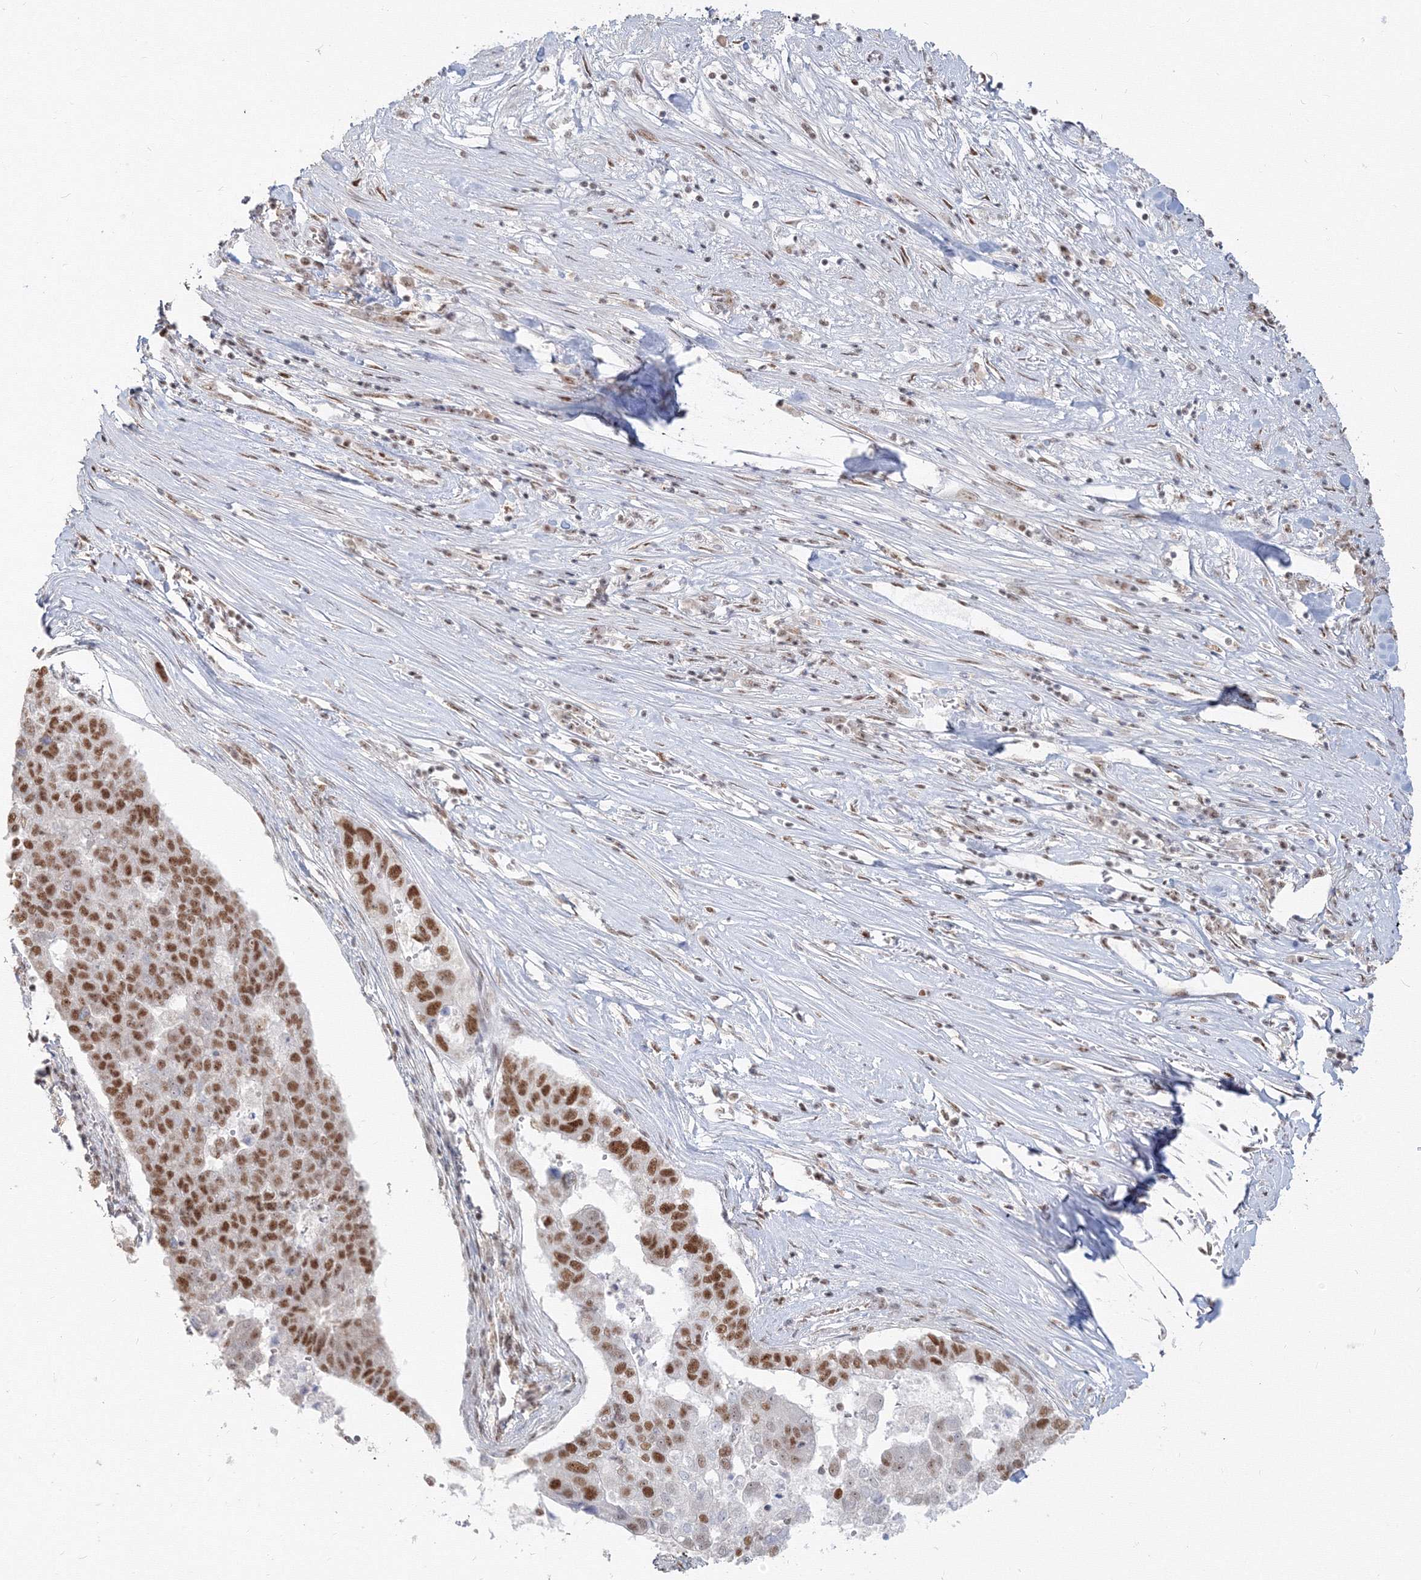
{"staining": {"intensity": "moderate", "quantity": "25%-75%", "location": "nuclear"}, "tissue": "pancreatic cancer", "cell_type": "Tumor cells", "image_type": "cancer", "snomed": [{"axis": "morphology", "description": "Adenocarcinoma, NOS"}, {"axis": "topography", "description": "Pancreas"}], "caption": "A medium amount of moderate nuclear staining is seen in about 25%-75% of tumor cells in pancreatic cancer (adenocarcinoma) tissue.", "gene": "PPP4R2", "patient": {"sex": "female", "age": 61}}